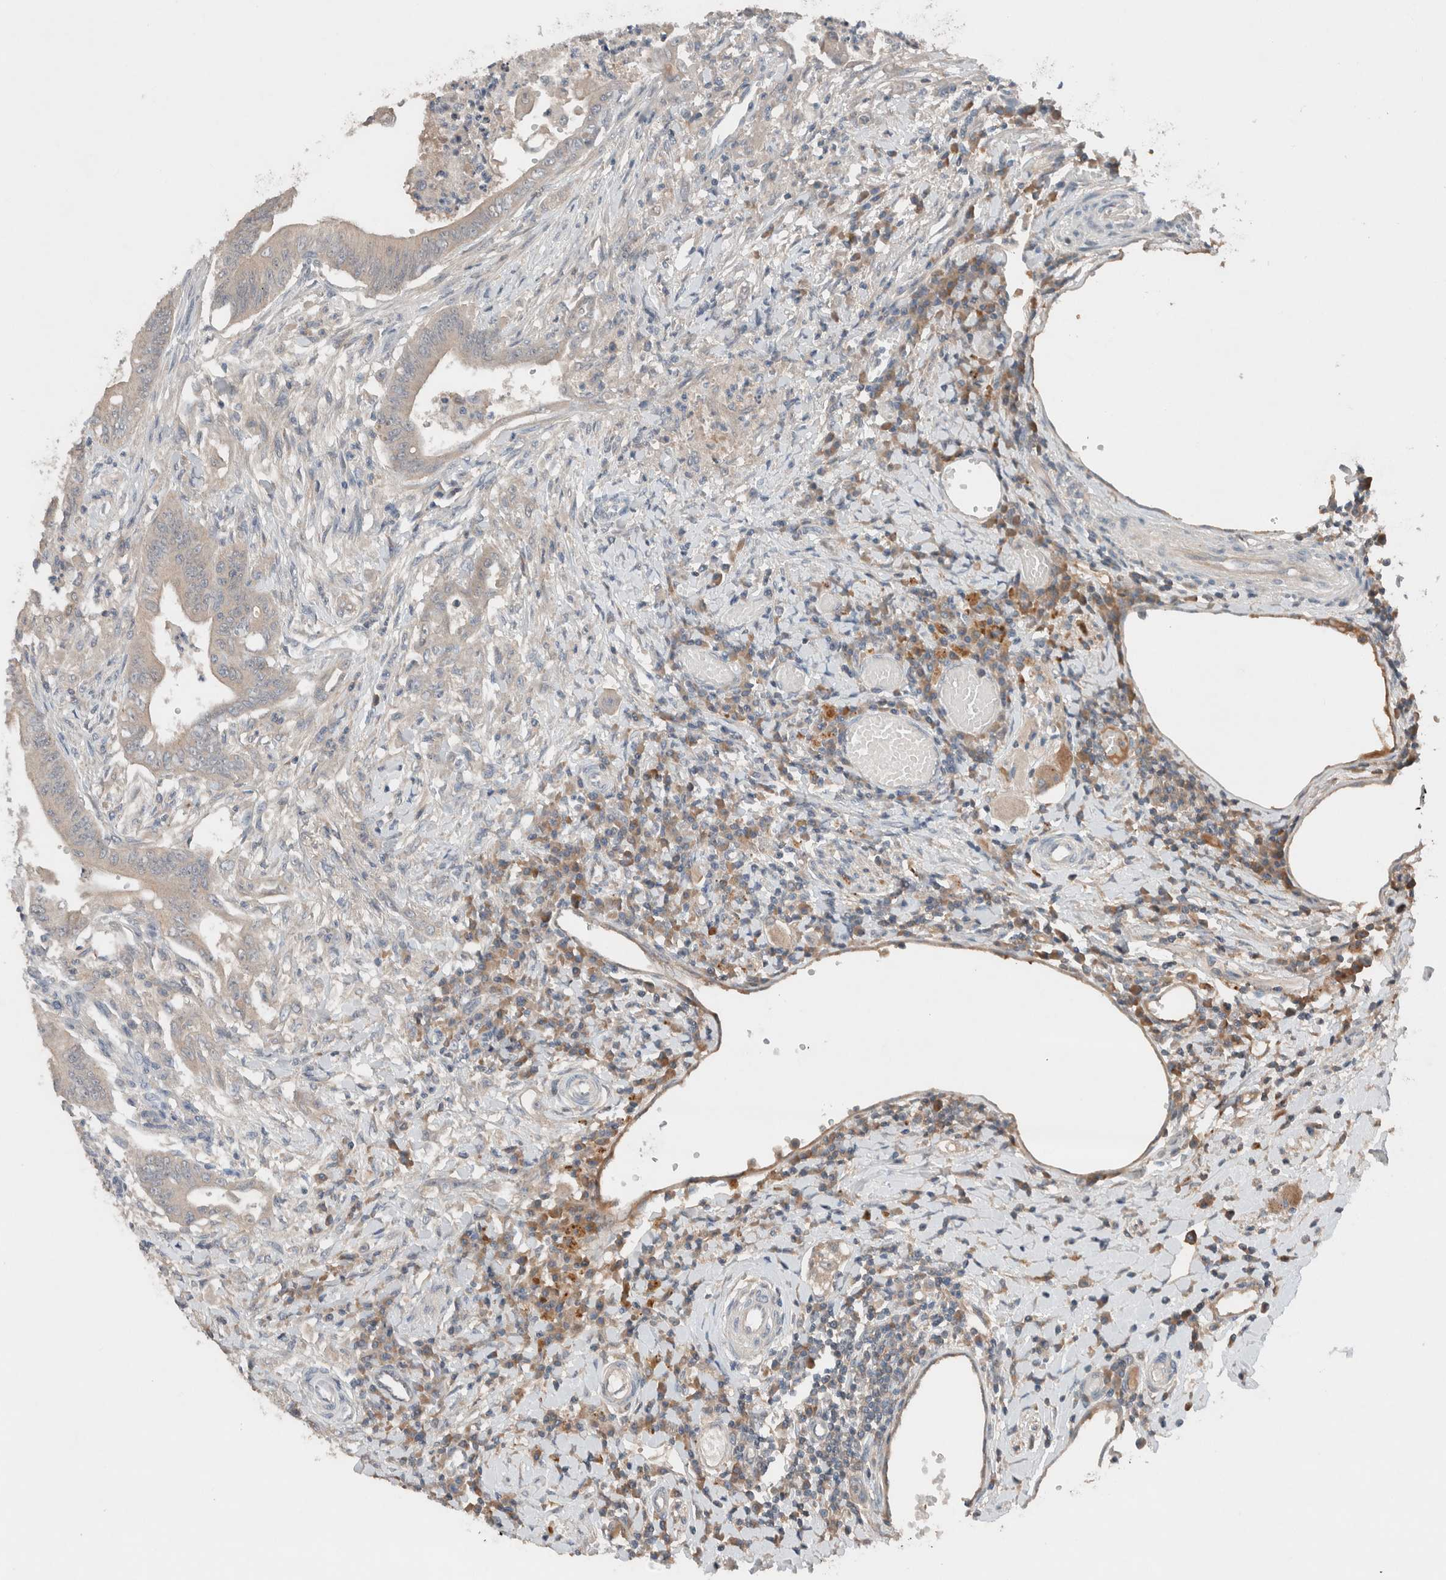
{"staining": {"intensity": "negative", "quantity": "none", "location": "none"}, "tissue": "colorectal cancer", "cell_type": "Tumor cells", "image_type": "cancer", "snomed": [{"axis": "morphology", "description": "Adenoma, NOS"}, {"axis": "morphology", "description": "Adenocarcinoma, NOS"}, {"axis": "topography", "description": "Colon"}], "caption": "IHC micrograph of human colorectal cancer stained for a protein (brown), which exhibits no staining in tumor cells.", "gene": "UGCG", "patient": {"sex": "male", "age": 79}}